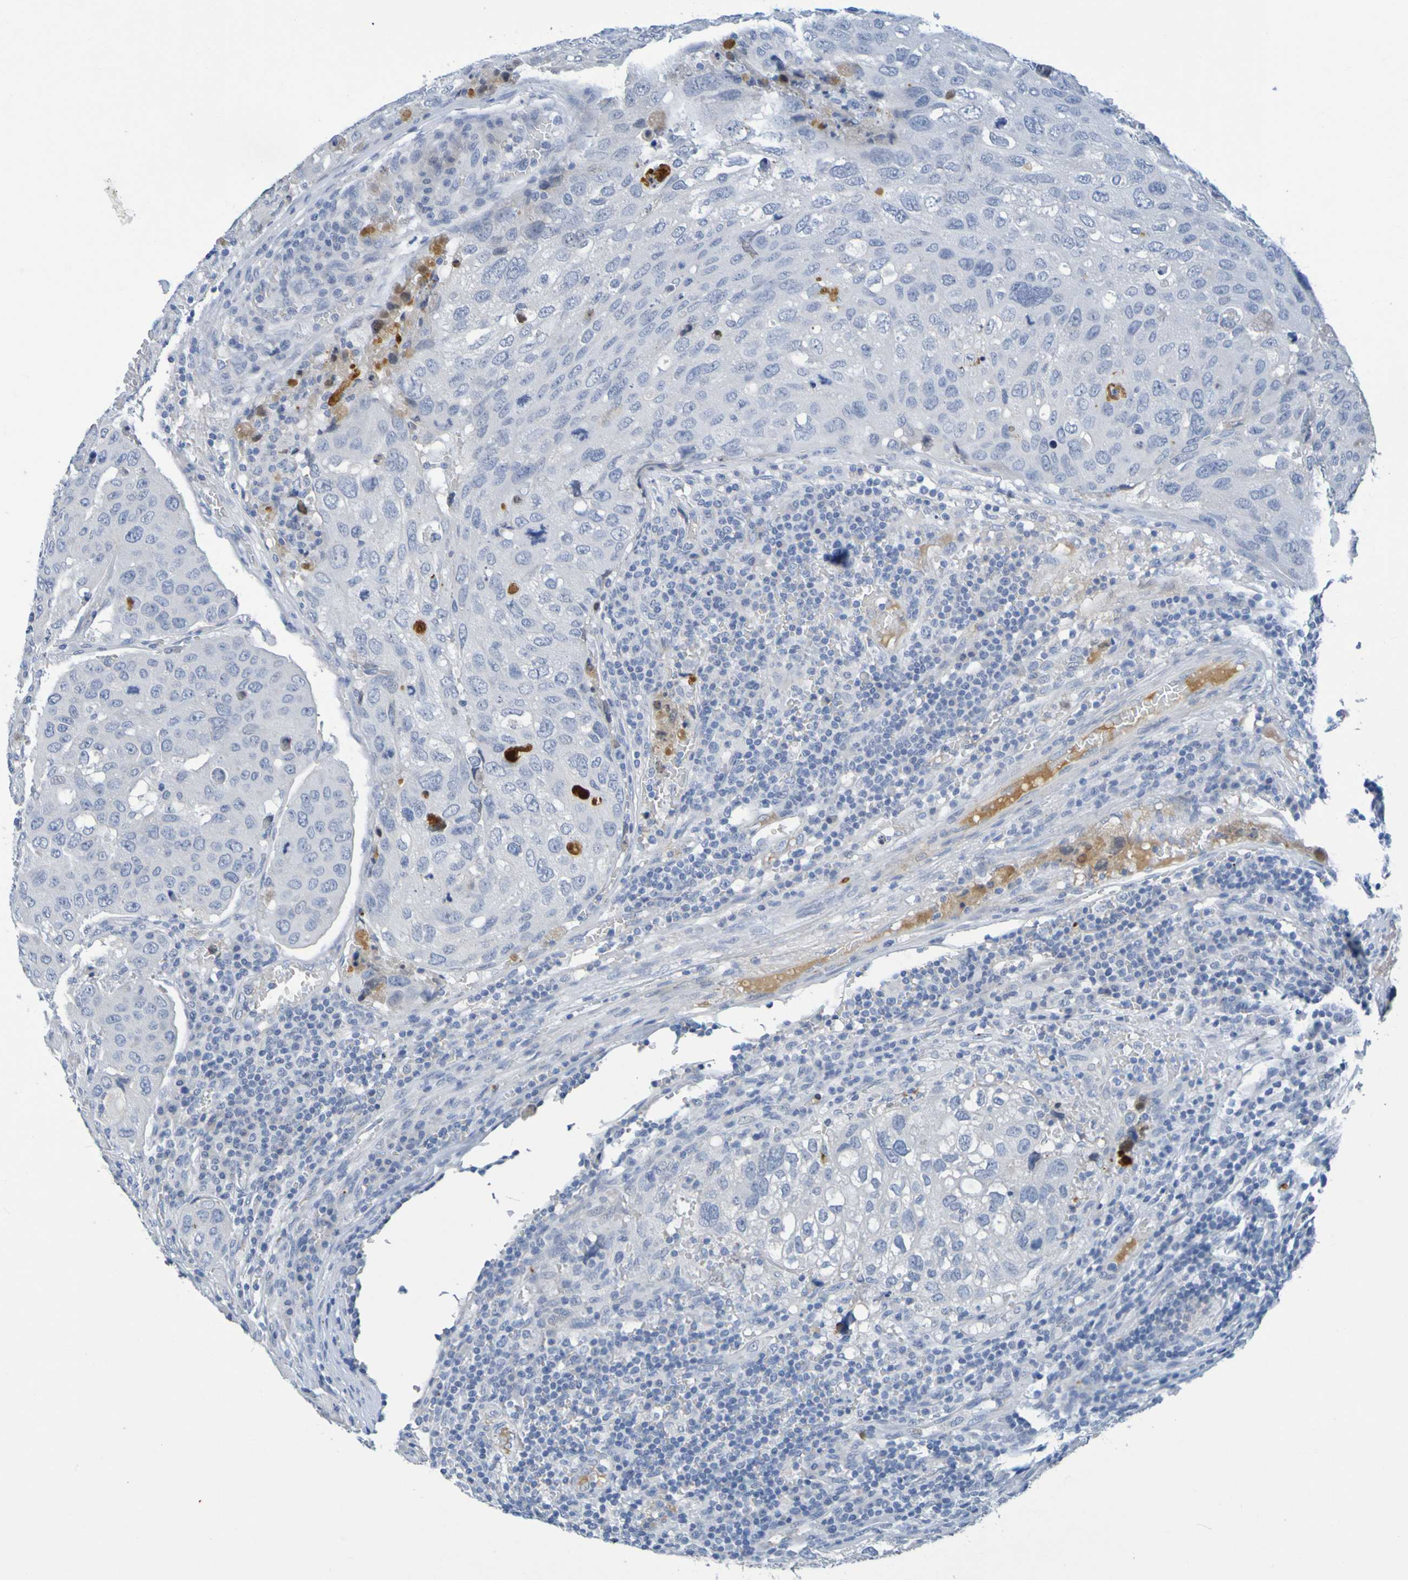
{"staining": {"intensity": "negative", "quantity": "none", "location": "none"}, "tissue": "urothelial cancer", "cell_type": "Tumor cells", "image_type": "cancer", "snomed": [{"axis": "morphology", "description": "Urothelial carcinoma, High grade"}, {"axis": "topography", "description": "Lymph node"}, {"axis": "topography", "description": "Urinary bladder"}], "caption": "IHC of human urothelial cancer reveals no positivity in tumor cells. Brightfield microscopy of immunohistochemistry (IHC) stained with DAB (3,3'-diaminobenzidine) (brown) and hematoxylin (blue), captured at high magnification.", "gene": "IL10", "patient": {"sex": "male", "age": 51}}